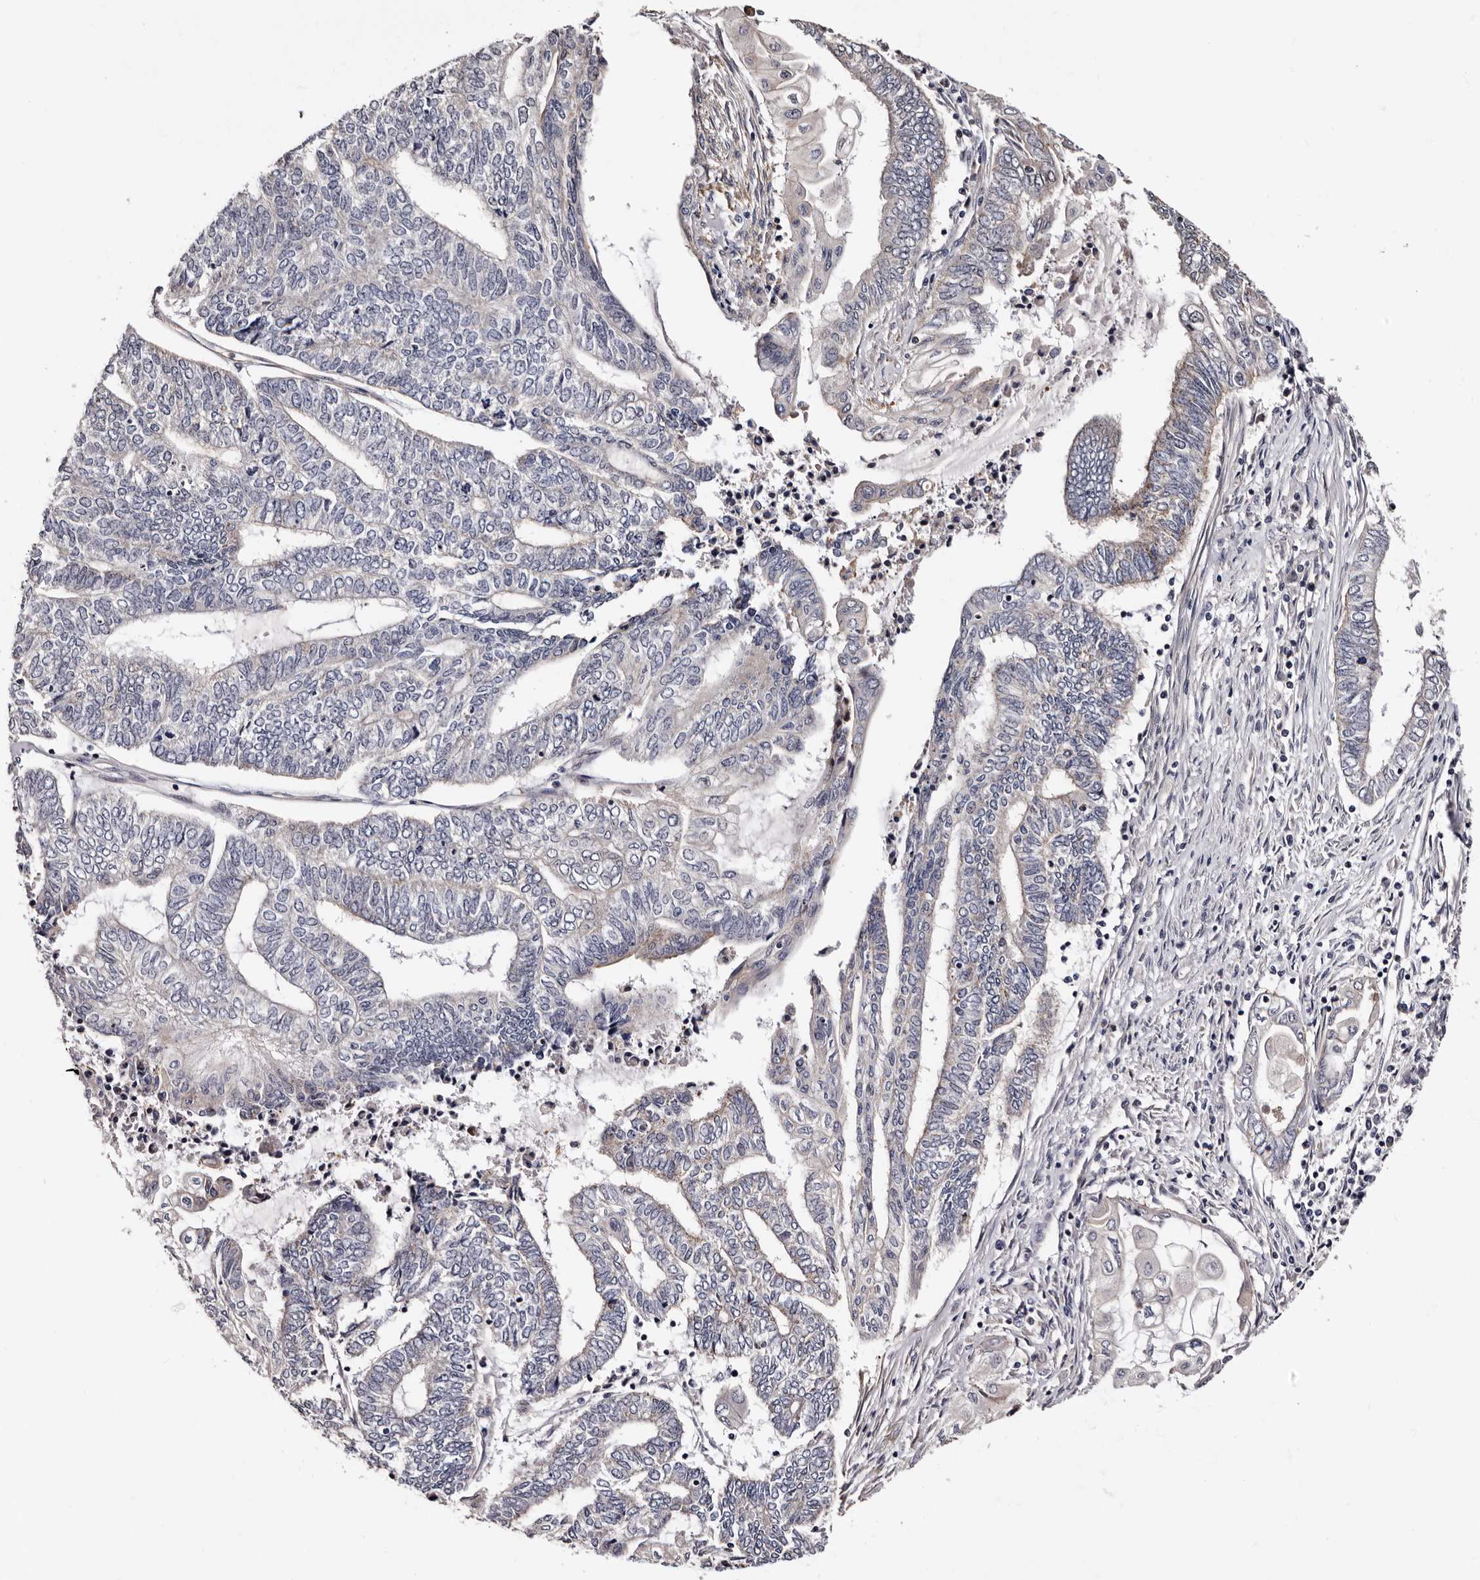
{"staining": {"intensity": "negative", "quantity": "none", "location": "none"}, "tissue": "endometrial cancer", "cell_type": "Tumor cells", "image_type": "cancer", "snomed": [{"axis": "morphology", "description": "Adenocarcinoma, NOS"}, {"axis": "topography", "description": "Uterus"}, {"axis": "topography", "description": "Endometrium"}], "caption": "An image of human endometrial cancer (adenocarcinoma) is negative for staining in tumor cells.", "gene": "GLRX3", "patient": {"sex": "female", "age": 70}}